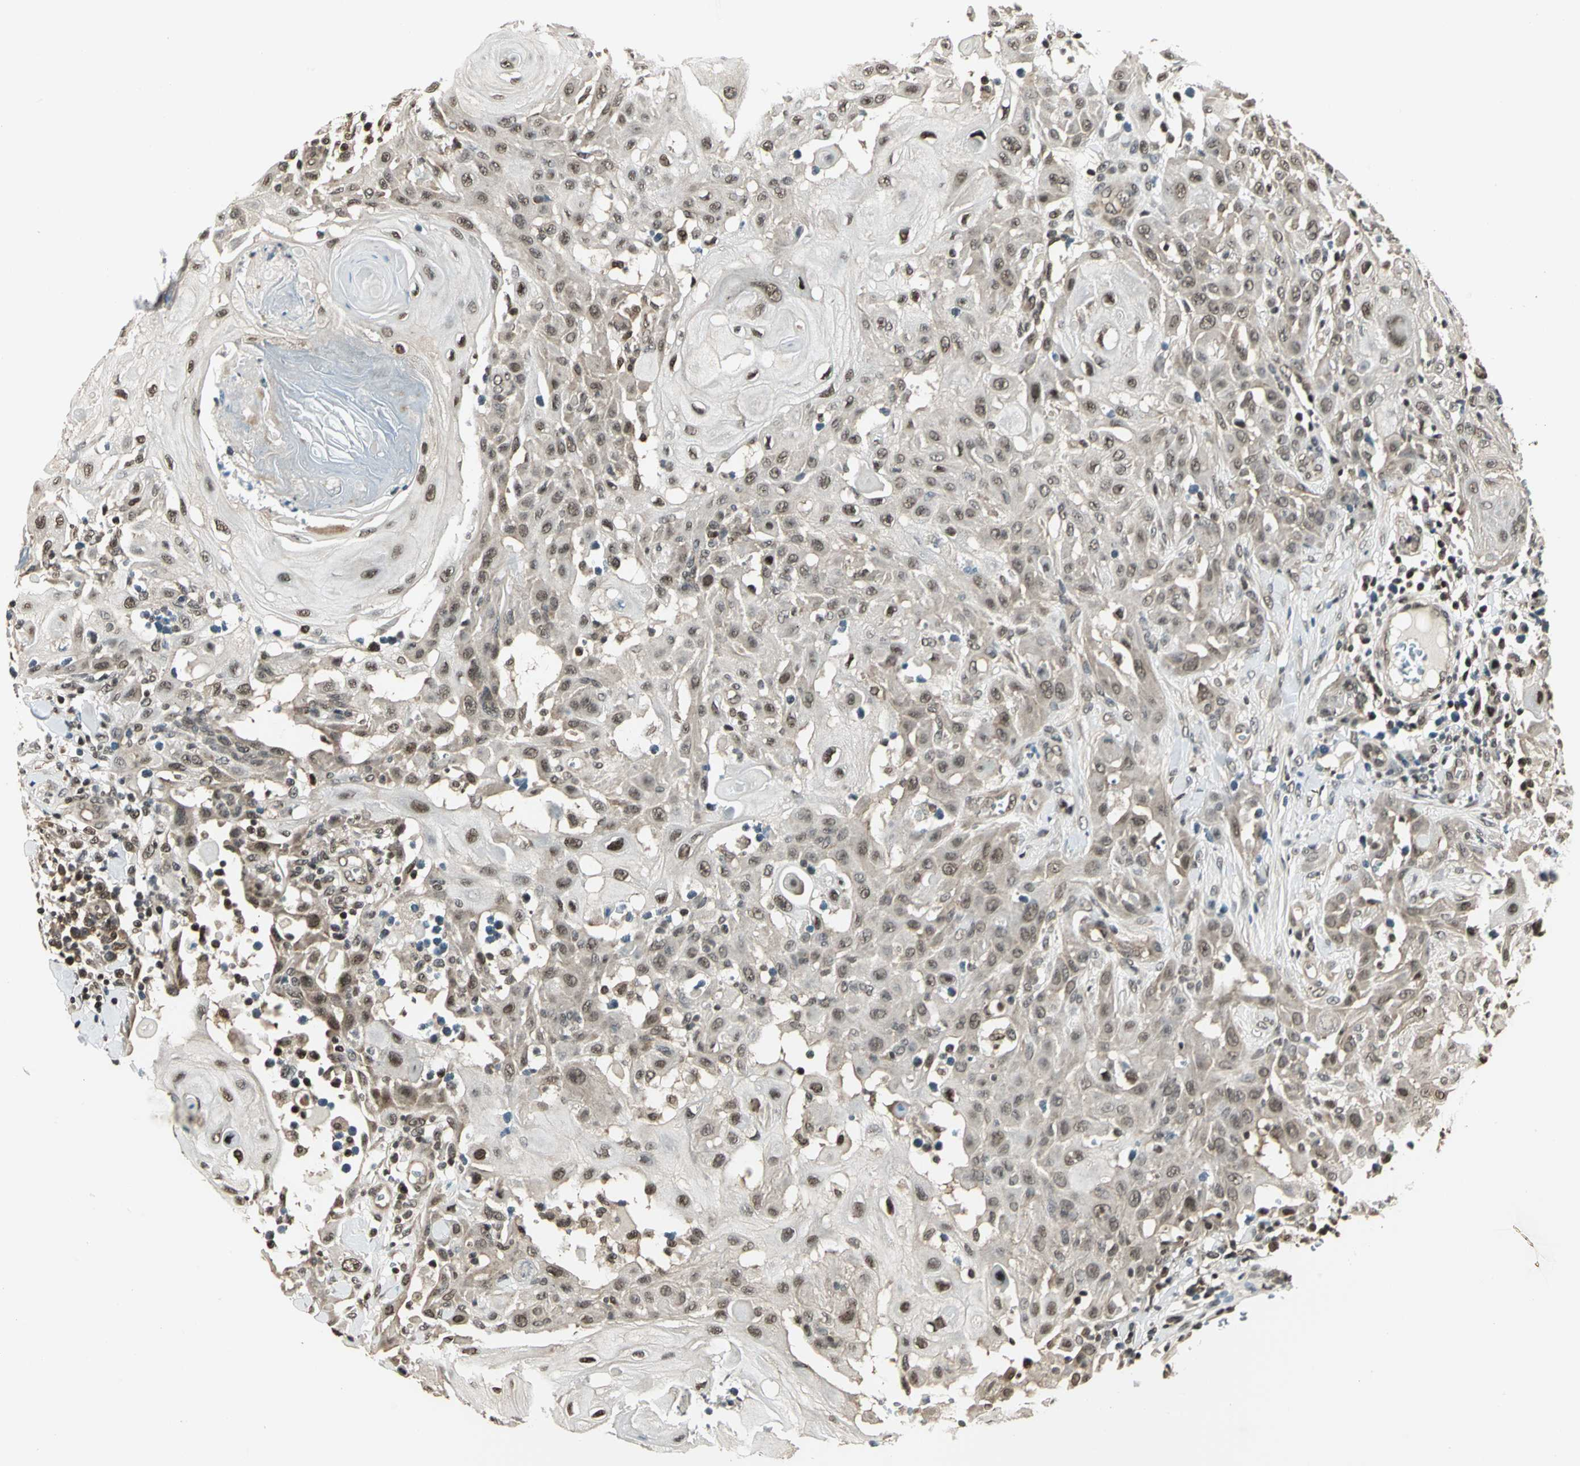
{"staining": {"intensity": "moderate", "quantity": "25%-75%", "location": "cytoplasmic/membranous,nuclear"}, "tissue": "skin cancer", "cell_type": "Tumor cells", "image_type": "cancer", "snomed": [{"axis": "morphology", "description": "Squamous cell carcinoma, NOS"}, {"axis": "topography", "description": "Skin"}], "caption": "A medium amount of moderate cytoplasmic/membranous and nuclear expression is identified in about 25%-75% of tumor cells in skin cancer tissue.", "gene": "PSMC3", "patient": {"sex": "male", "age": 24}}